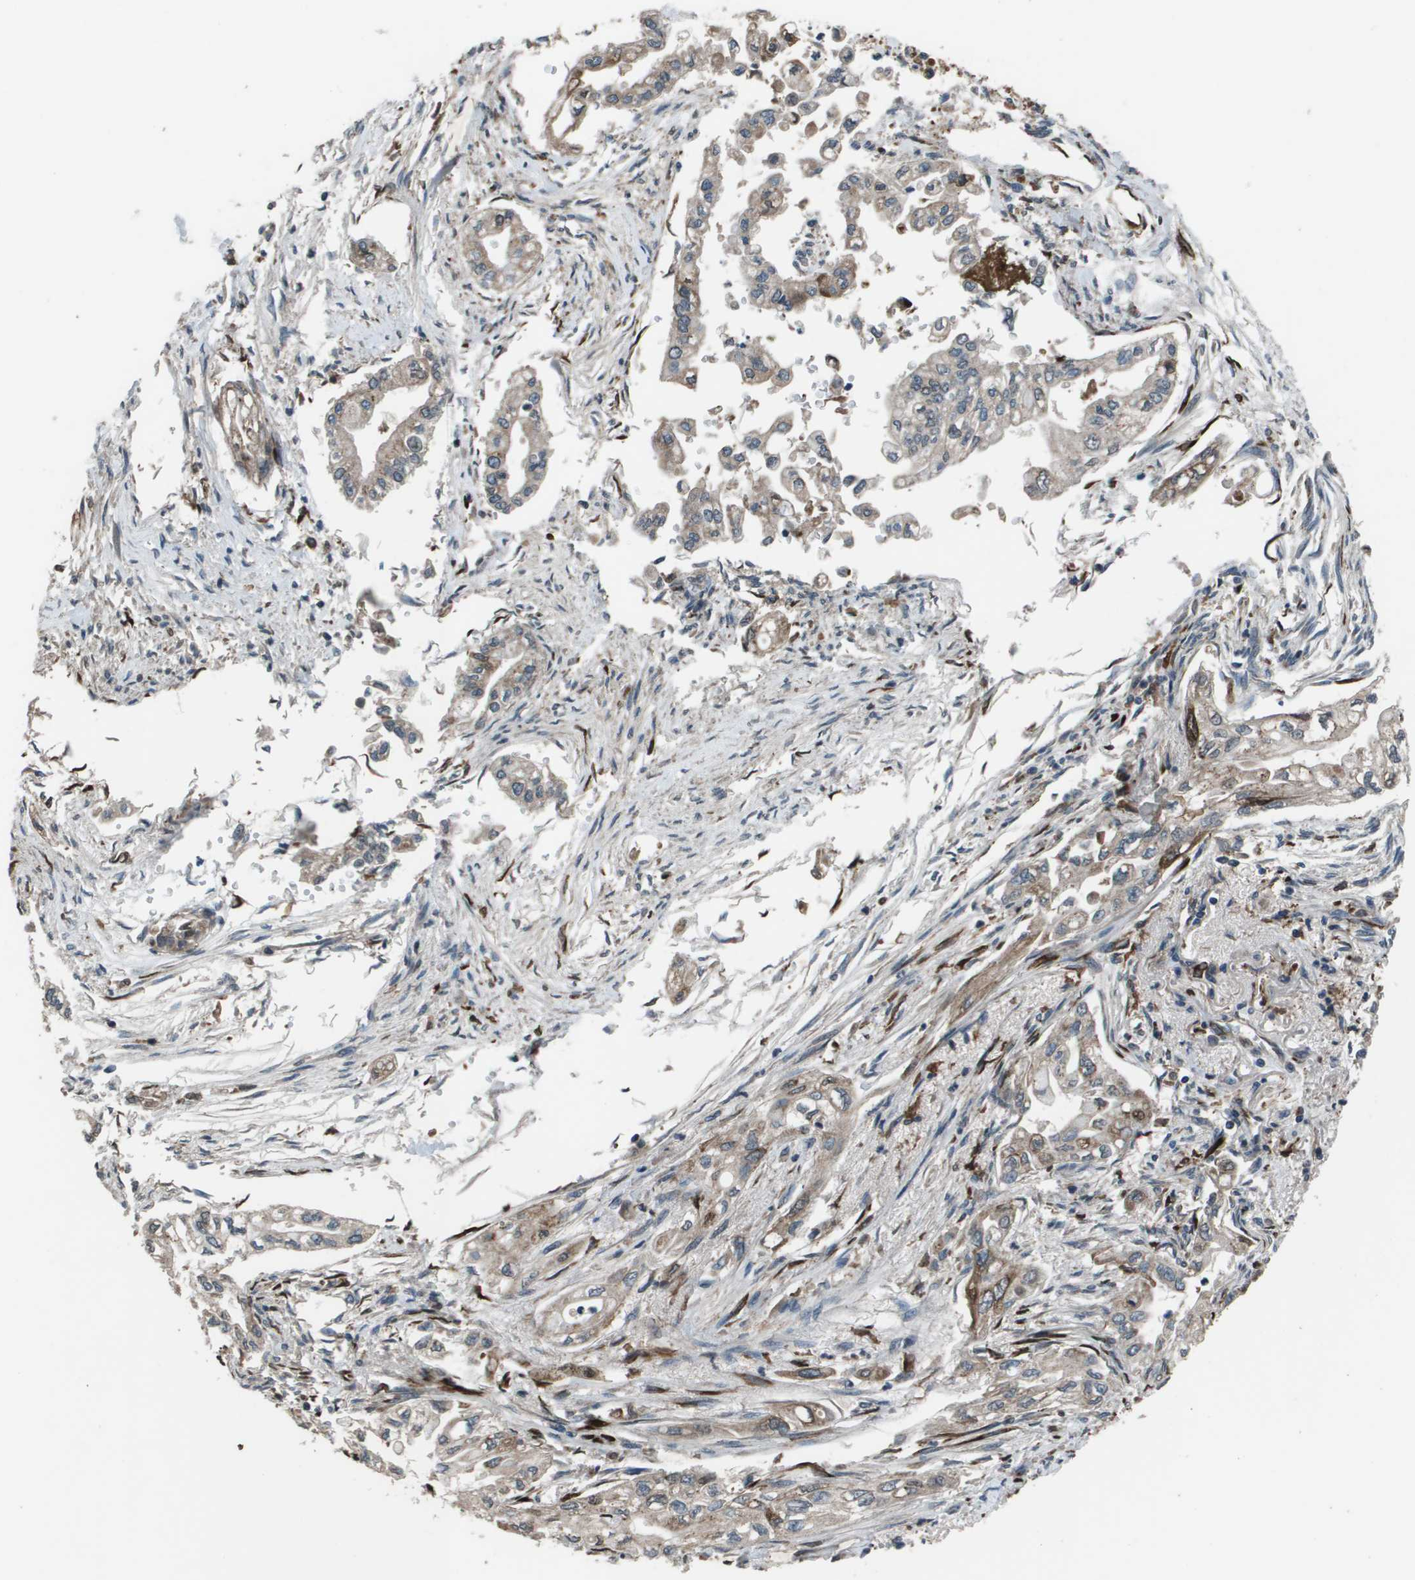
{"staining": {"intensity": "weak", "quantity": "<25%", "location": "cytoplasmic/membranous"}, "tissue": "pancreatic cancer", "cell_type": "Tumor cells", "image_type": "cancer", "snomed": [{"axis": "morphology", "description": "Normal tissue, NOS"}, {"axis": "topography", "description": "Pancreas"}], "caption": "Tumor cells show no significant protein staining in pancreatic cancer. The staining was performed using DAB to visualize the protein expression in brown, while the nuclei were stained in blue with hematoxylin (Magnification: 20x).", "gene": "GOSR2", "patient": {"sex": "male", "age": 42}}